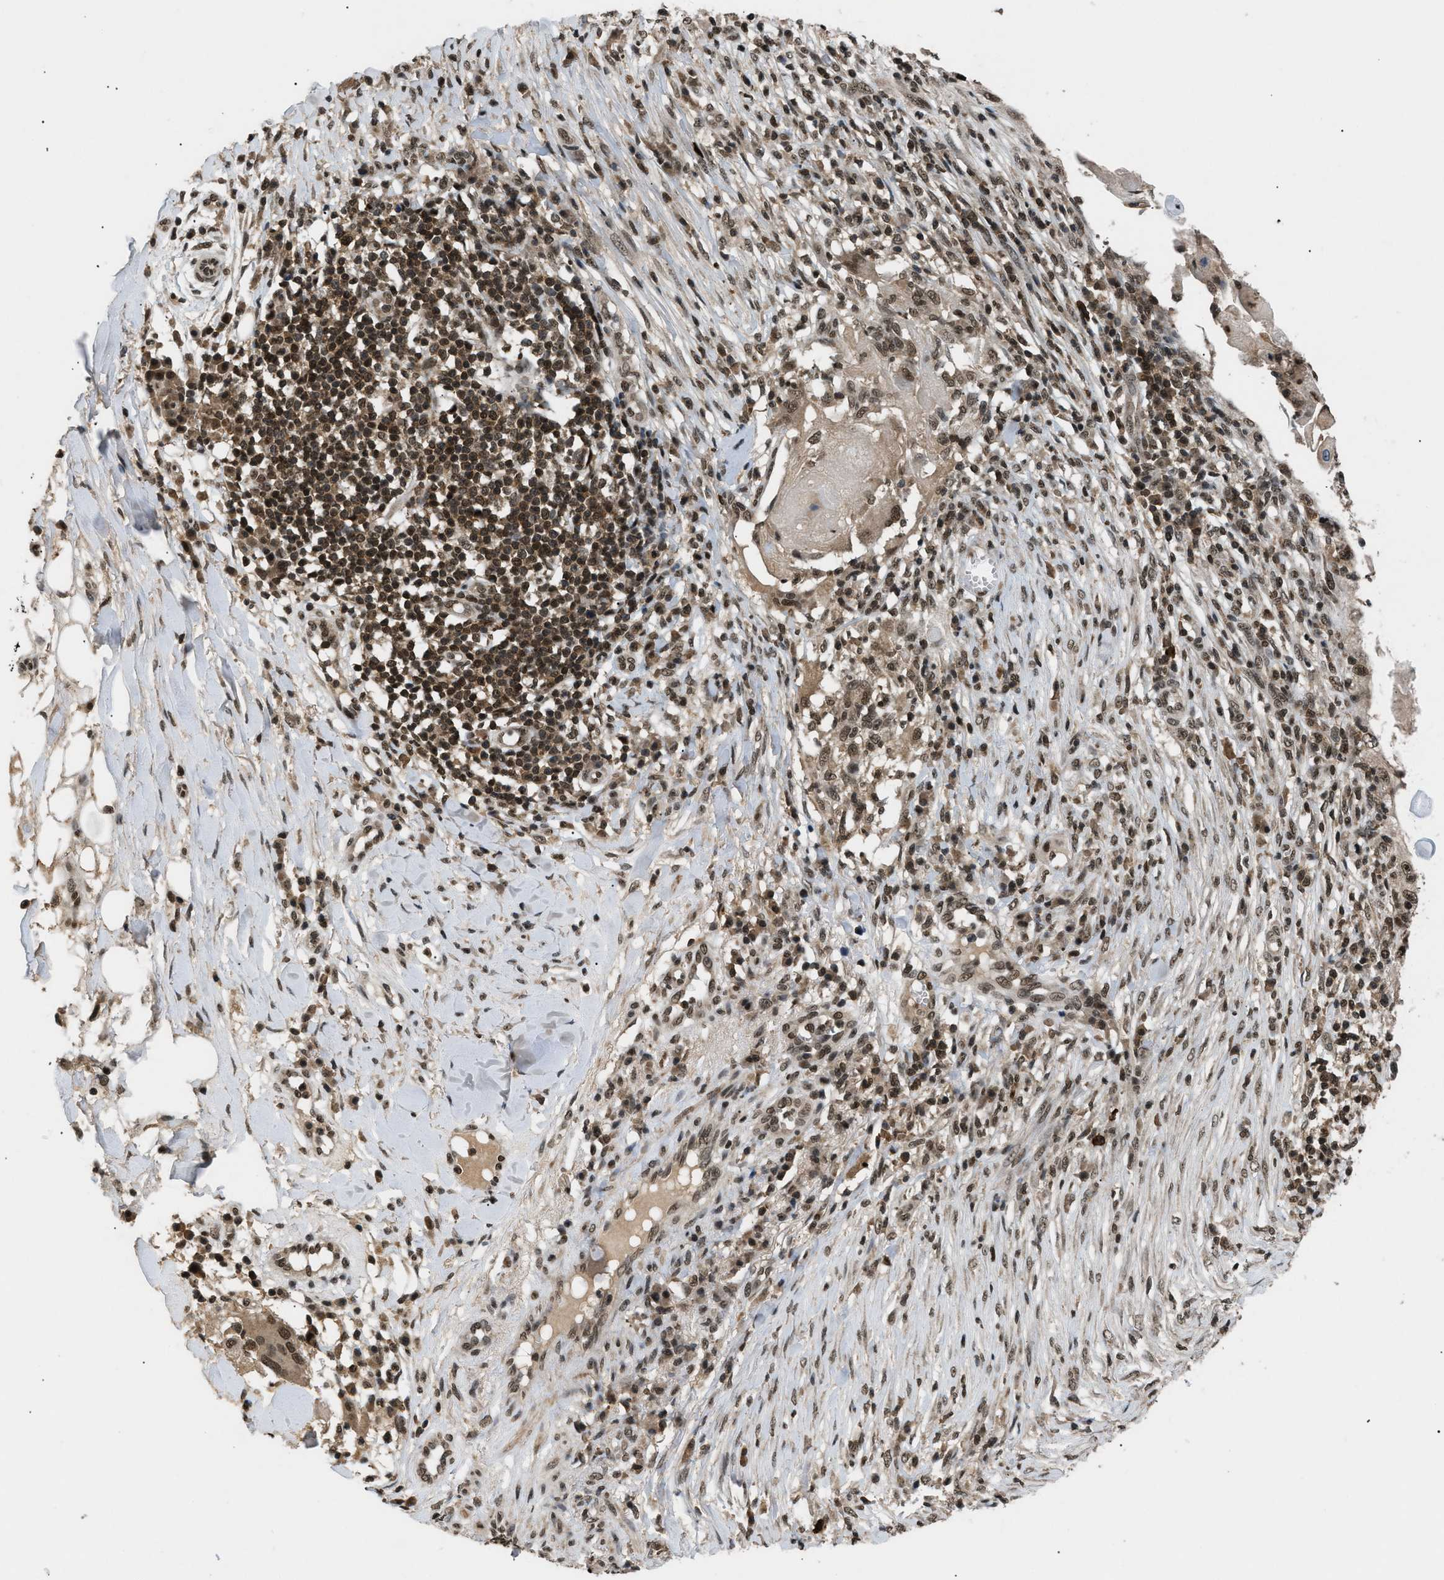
{"staining": {"intensity": "moderate", "quantity": ">75%", "location": "nuclear"}, "tissue": "skin cancer", "cell_type": "Tumor cells", "image_type": "cancer", "snomed": [{"axis": "morphology", "description": "Squamous cell carcinoma, NOS"}, {"axis": "topography", "description": "Skin"}], "caption": "Protein expression analysis of human squamous cell carcinoma (skin) reveals moderate nuclear positivity in about >75% of tumor cells.", "gene": "RBM5", "patient": {"sex": "male", "age": 86}}